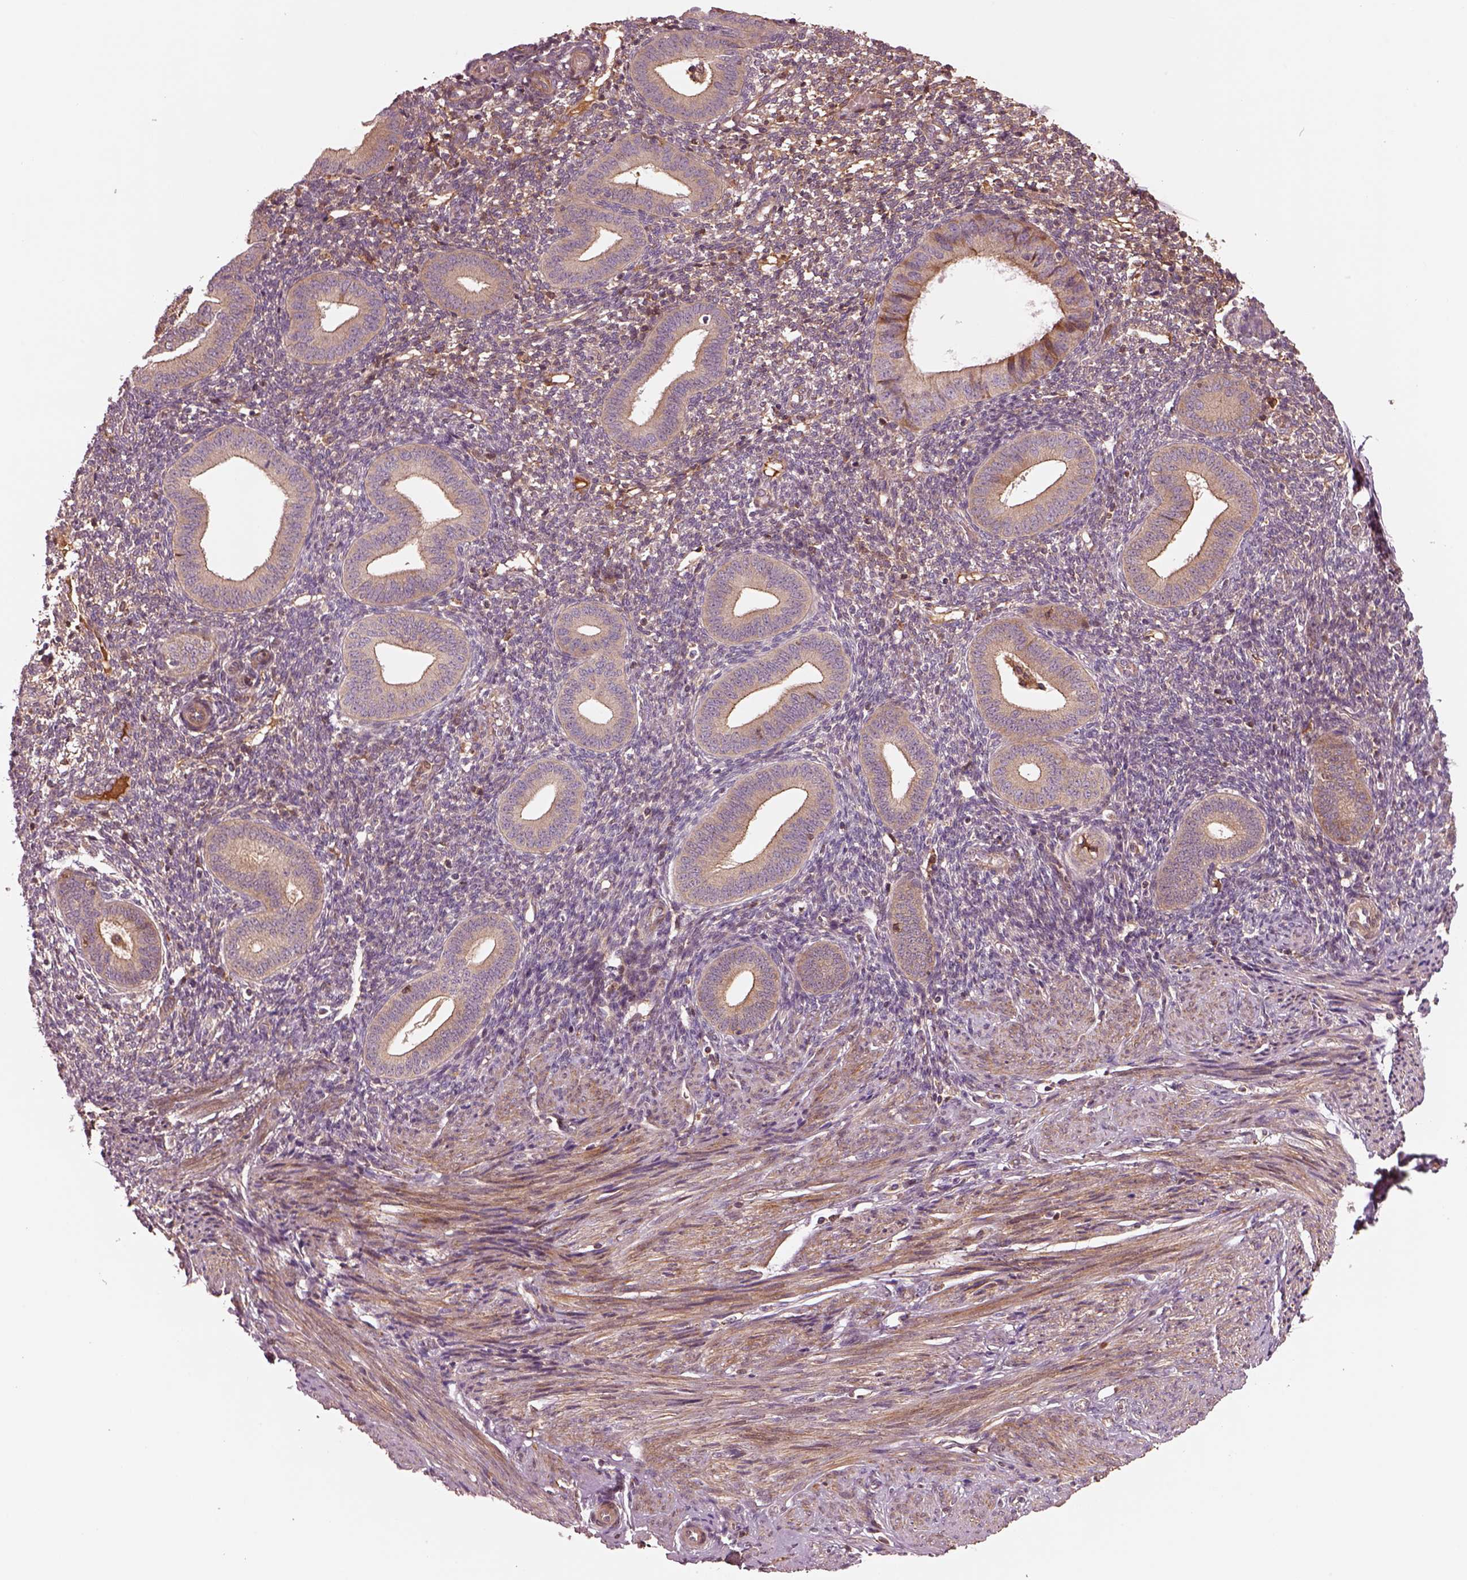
{"staining": {"intensity": "moderate", "quantity": "<25%", "location": "cytoplasmic/membranous"}, "tissue": "endometrium", "cell_type": "Cells in endometrial stroma", "image_type": "normal", "snomed": [{"axis": "morphology", "description": "Normal tissue, NOS"}, {"axis": "topography", "description": "Endometrium"}], "caption": "Brown immunohistochemical staining in unremarkable endometrium shows moderate cytoplasmic/membranous expression in approximately <25% of cells in endometrial stroma.", "gene": "ASCC2", "patient": {"sex": "female", "age": 40}}